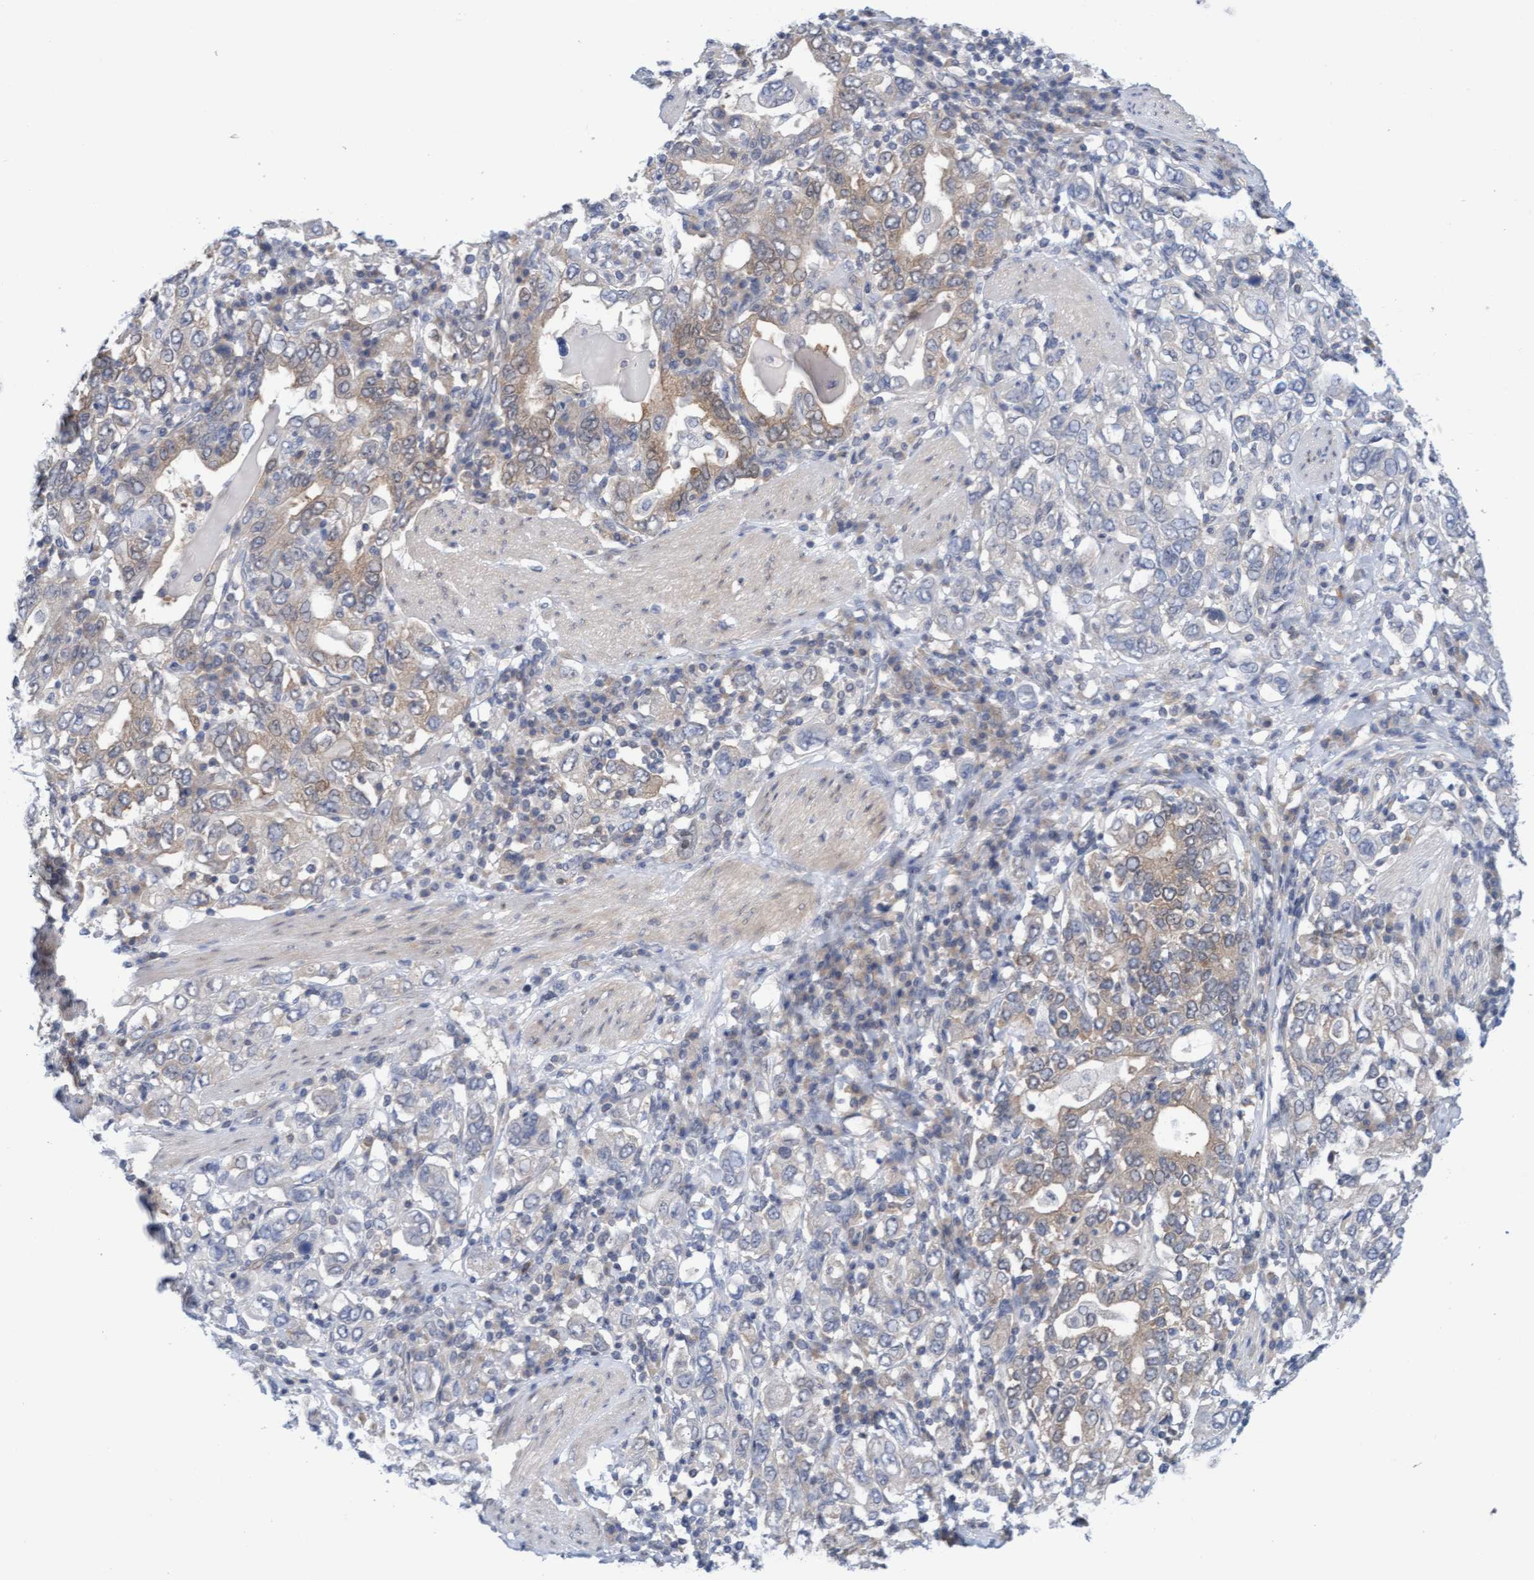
{"staining": {"intensity": "weak", "quantity": "25%-75%", "location": "cytoplasmic/membranous"}, "tissue": "stomach cancer", "cell_type": "Tumor cells", "image_type": "cancer", "snomed": [{"axis": "morphology", "description": "Adenocarcinoma, NOS"}, {"axis": "topography", "description": "Stomach, upper"}], "caption": "Immunohistochemistry of stomach cancer (adenocarcinoma) demonstrates low levels of weak cytoplasmic/membranous positivity in approximately 25%-75% of tumor cells.", "gene": "AMZ2", "patient": {"sex": "male", "age": 62}}